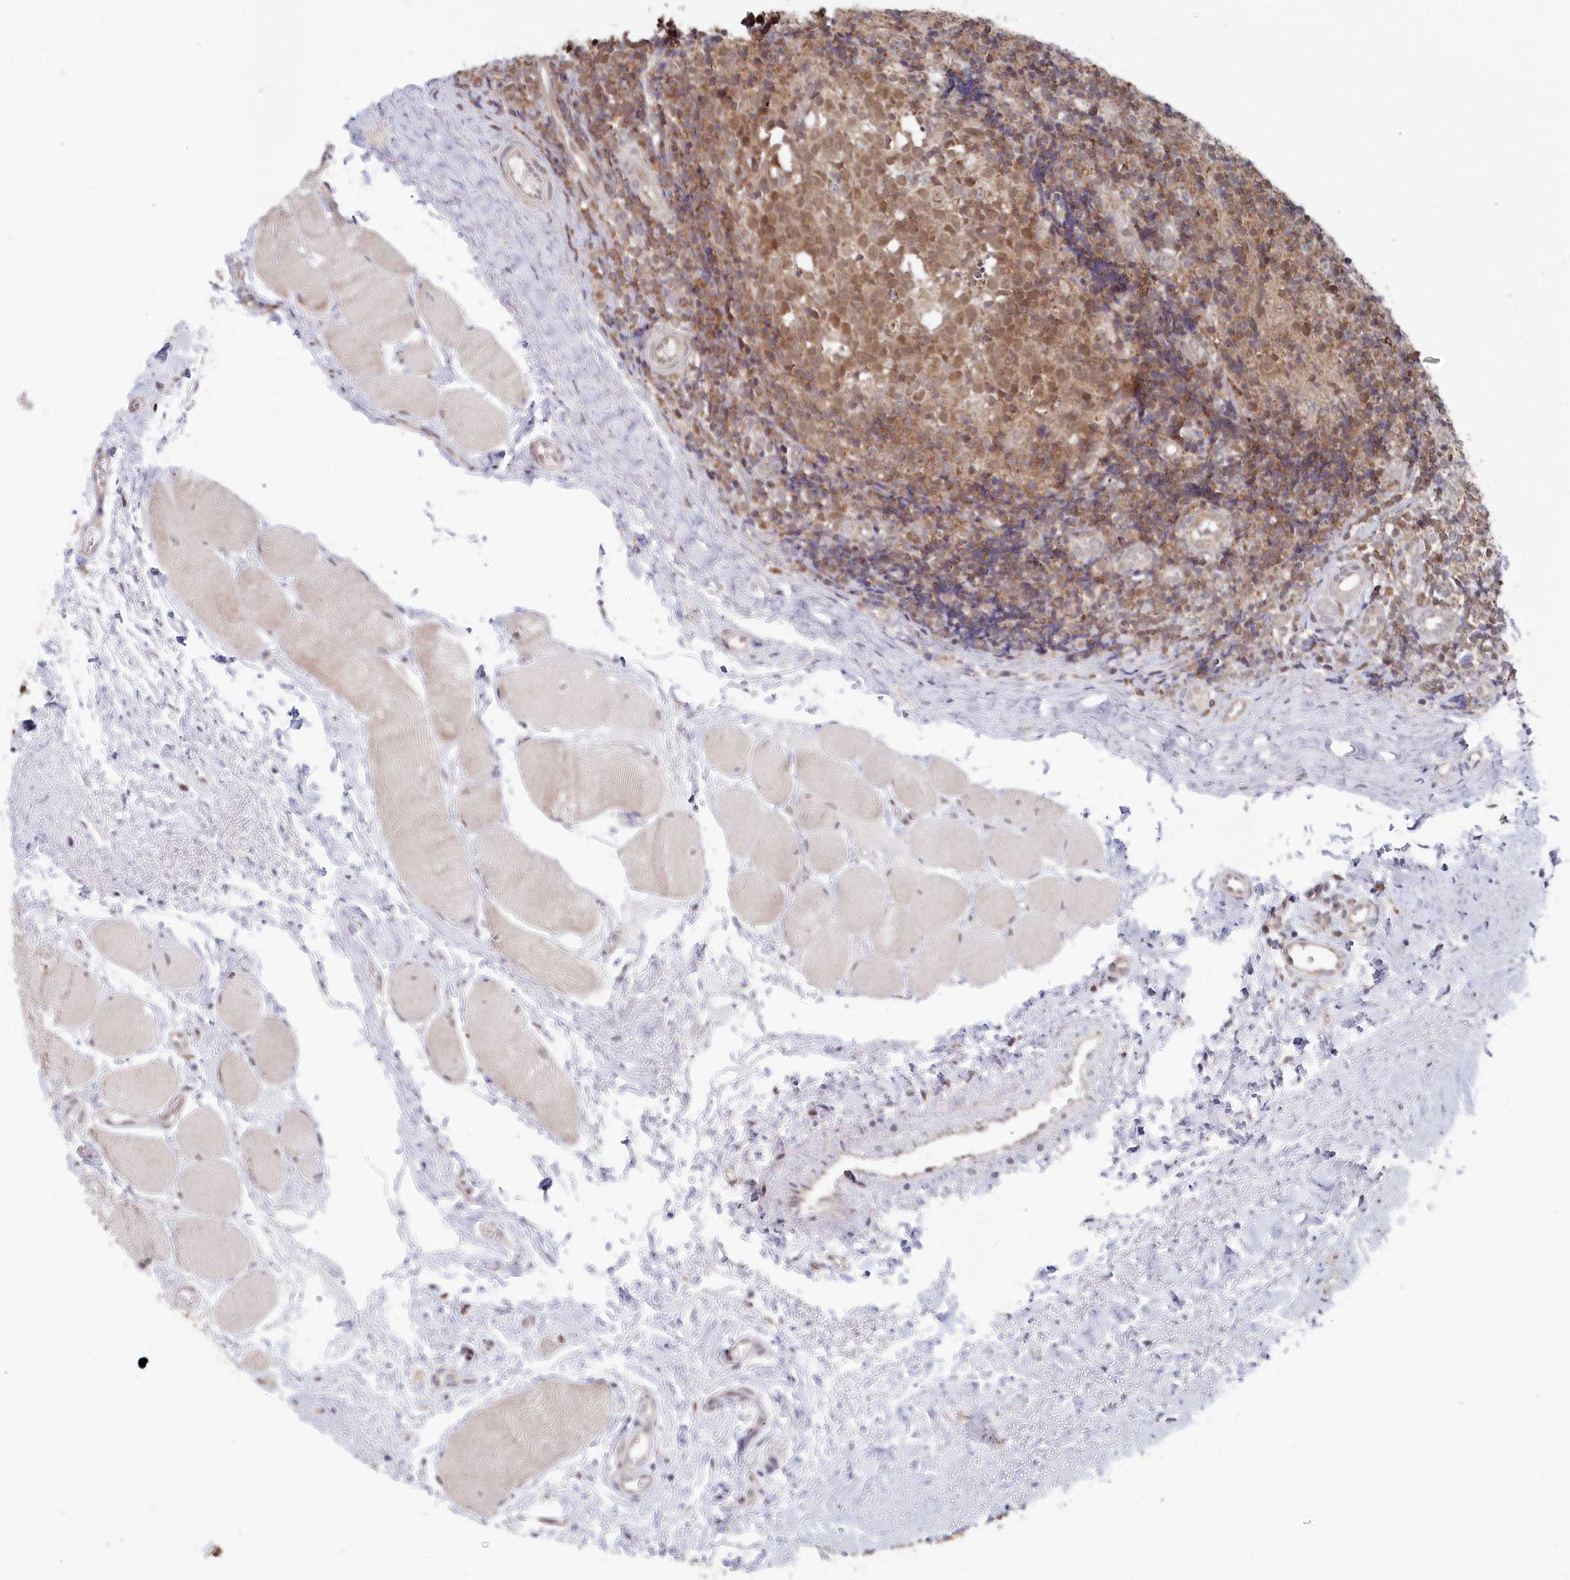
{"staining": {"intensity": "moderate", "quantity": ">75%", "location": "cytoplasmic/membranous,nuclear"}, "tissue": "tonsil", "cell_type": "Germinal center cells", "image_type": "normal", "snomed": [{"axis": "morphology", "description": "Normal tissue, NOS"}, {"axis": "topography", "description": "Tonsil"}], "caption": "The histopathology image shows immunohistochemical staining of benign tonsil. There is moderate cytoplasmic/membranous,nuclear expression is present in approximately >75% of germinal center cells.", "gene": "WAPL", "patient": {"sex": "female", "age": 19}}